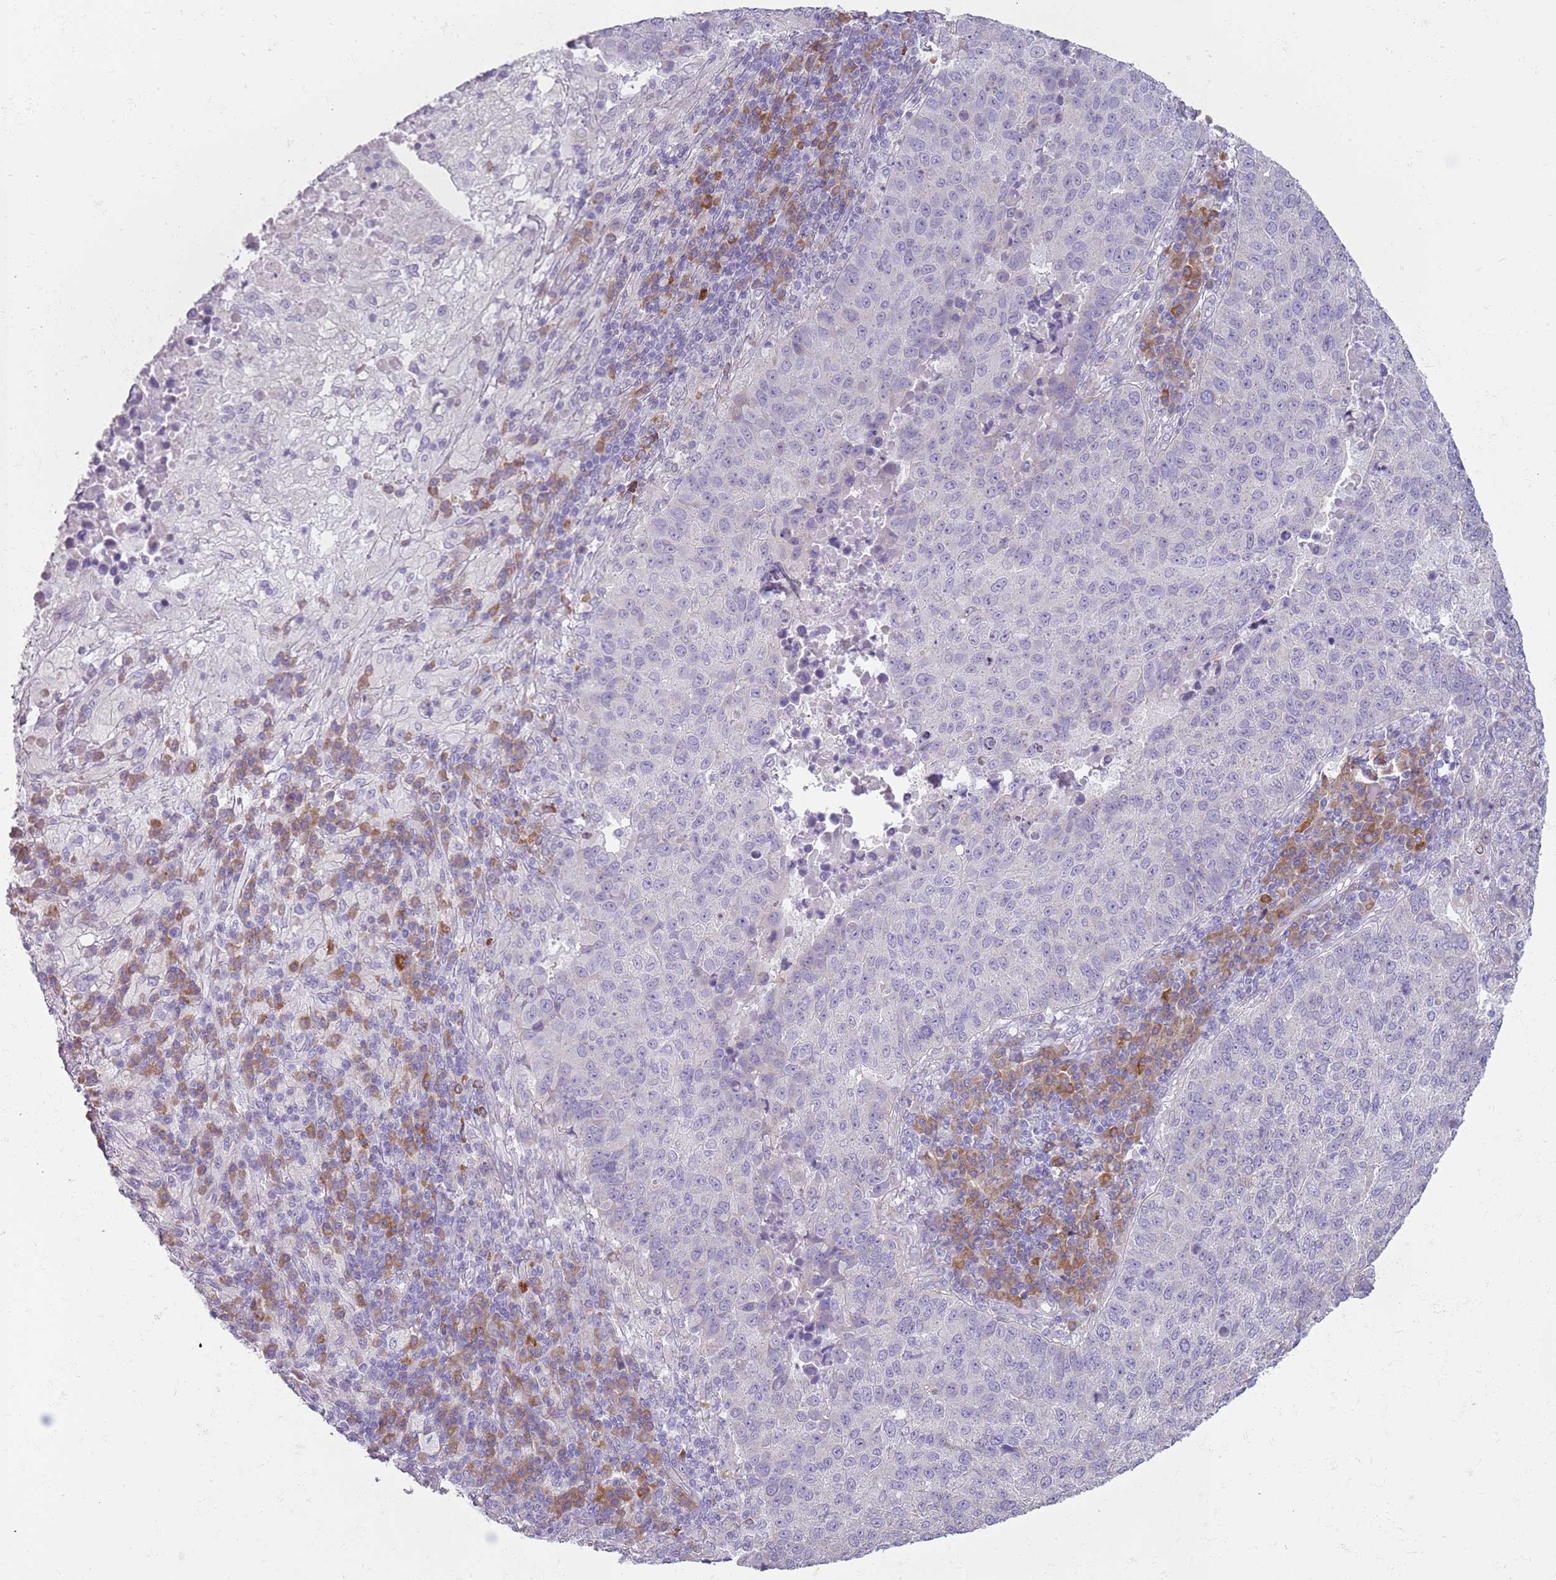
{"staining": {"intensity": "negative", "quantity": "none", "location": "none"}, "tissue": "lung cancer", "cell_type": "Tumor cells", "image_type": "cancer", "snomed": [{"axis": "morphology", "description": "Squamous cell carcinoma, NOS"}, {"axis": "topography", "description": "Lung"}], "caption": "Tumor cells are negative for brown protein staining in lung cancer (squamous cell carcinoma).", "gene": "HYOU1", "patient": {"sex": "male", "age": 73}}